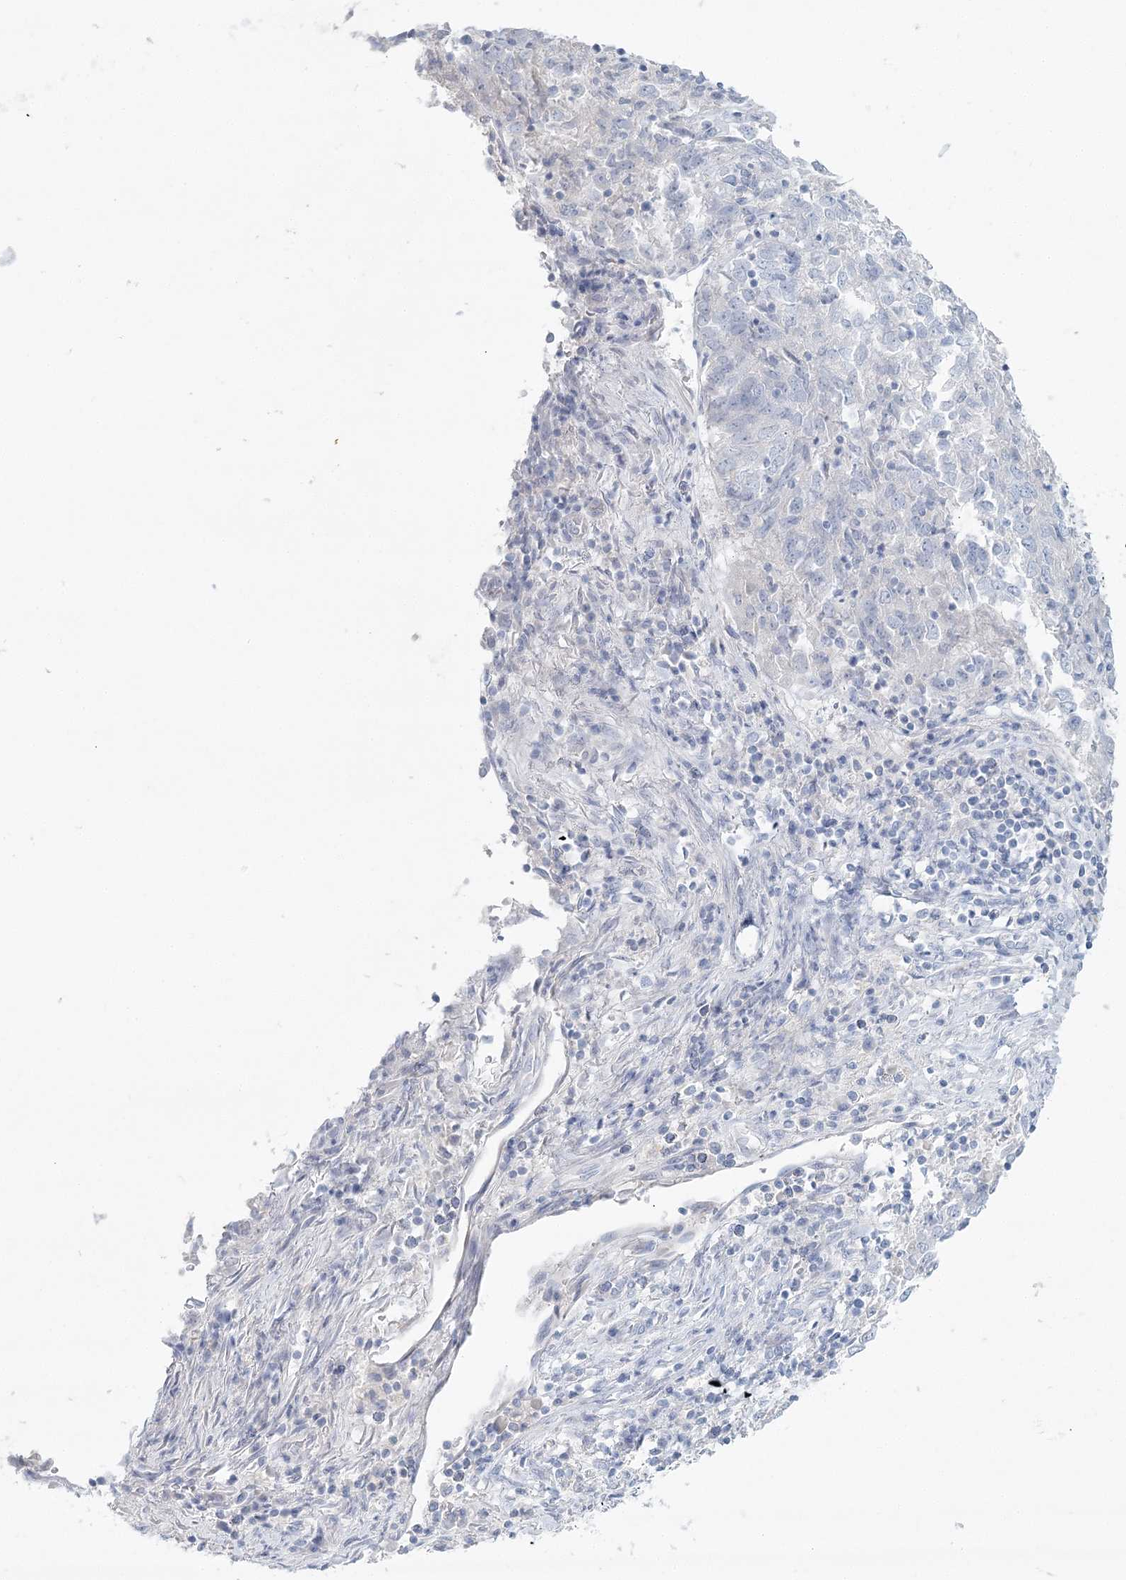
{"staining": {"intensity": "negative", "quantity": "none", "location": "none"}, "tissue": "endometrial cancer", "cell_type": "Tumor cells", "image_type": "cancer", "snomed": [{"axis": "morphology", "description": "Adenocarcinoma, NOS"}, {"axis": "topography", "description": "Endometrium"}], "caption": "This image is of endometrial adenocarcinoma stained with immunohistochemistry (IHC) to label a protein in brown with the nuclei are counter-stained blue. There is no positivity in tumor cells.", "gene": "DMGDH", "patient": {"sex": "female", "age": 80}}